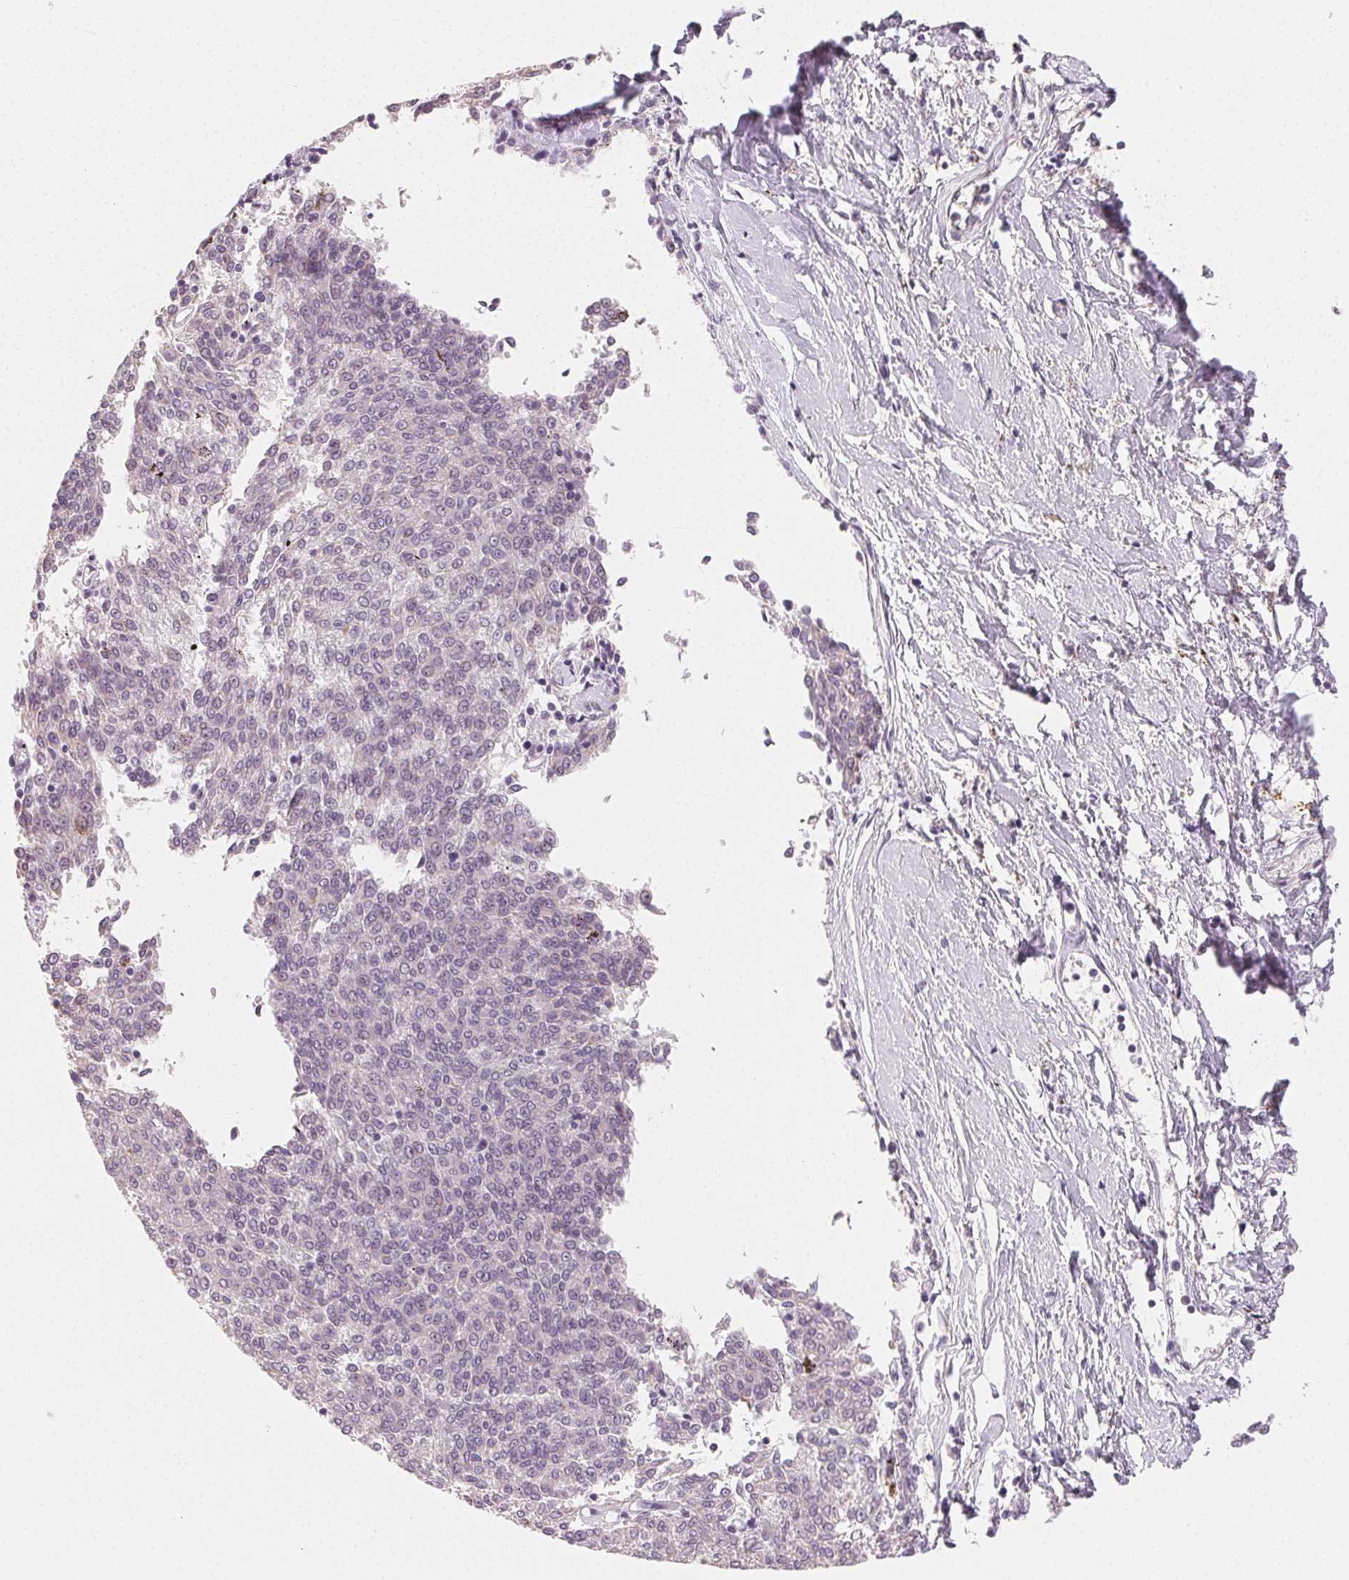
{"staining": {"intensity": "negative", "quantity": "none", "location": "none"}, "tissue": "melanoma", "cell_type": "Tumor cells", "image_type": "cancer", "snomed": [{"axis": "morphology", "description": "Malignant melanoma, NOS"}, {"axis": "topography", "description": "Skin"}], "caption": "This is a photomicrograph of IHC staining of melanoma, which shows no staining in tumor cells.", "gene": "MYBL1", "patient": {"sex": "female", "age": 72}}